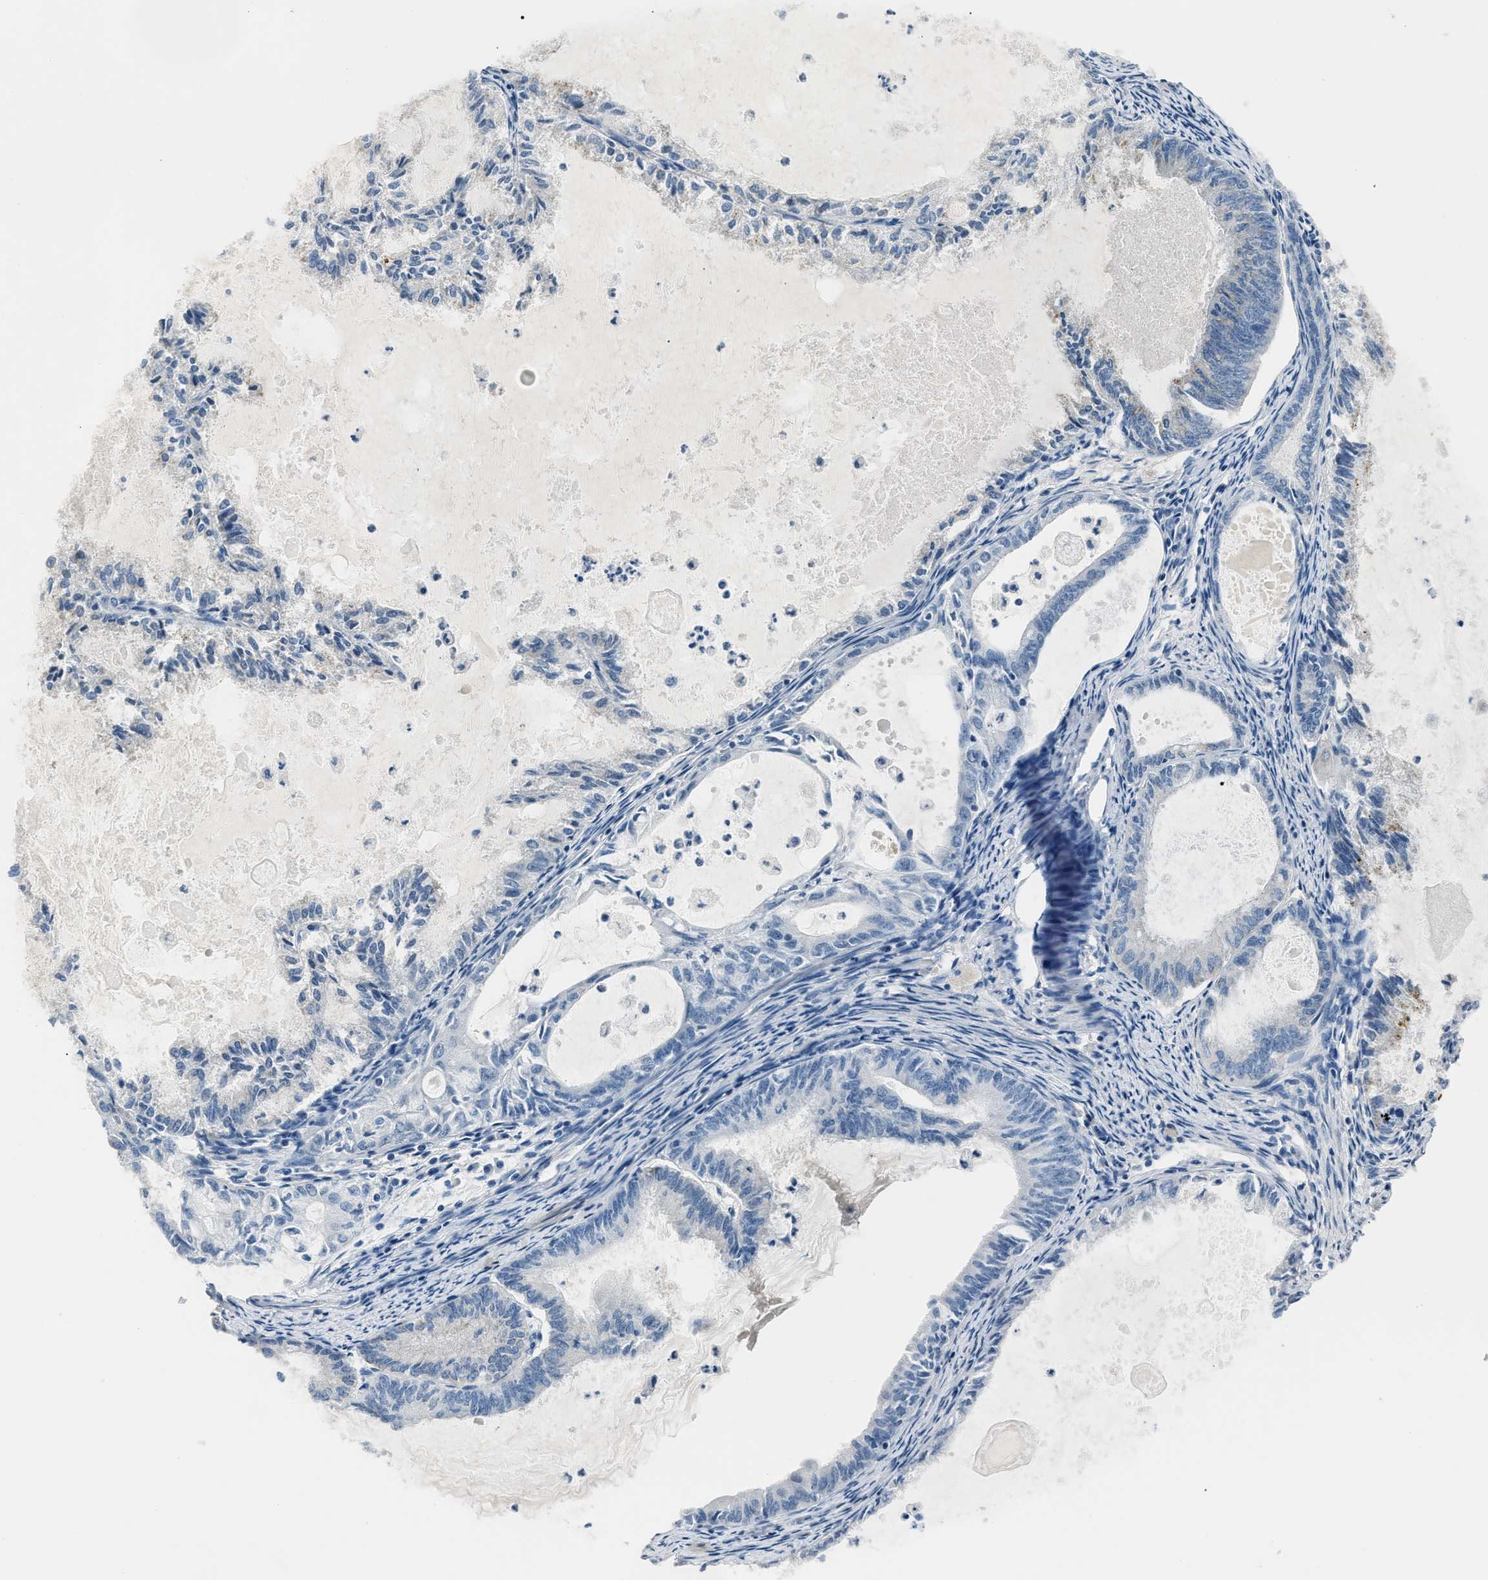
{"staining": {"intensity": "negative", "quantity": "none", "location": "none"}, "tissue": "endometrial cancer", "cell_type": "Tumor cells", "image_type": "cancer", "snomed": [{"axis": "morphology", "description": "Adenocarcinoma, NOS"}, {"axis": "topography", "description": "Endometrium"}], "caption": "Immunohistochemistry image of neoplastic tissue: human adenocarcinoma (endometrial) stained with DAB (3,3'-diaminobenzidine) shows no significant protein staining in tumor cells.", "gene": "INHA", "patient": {"sex": "female", "age": 86}}